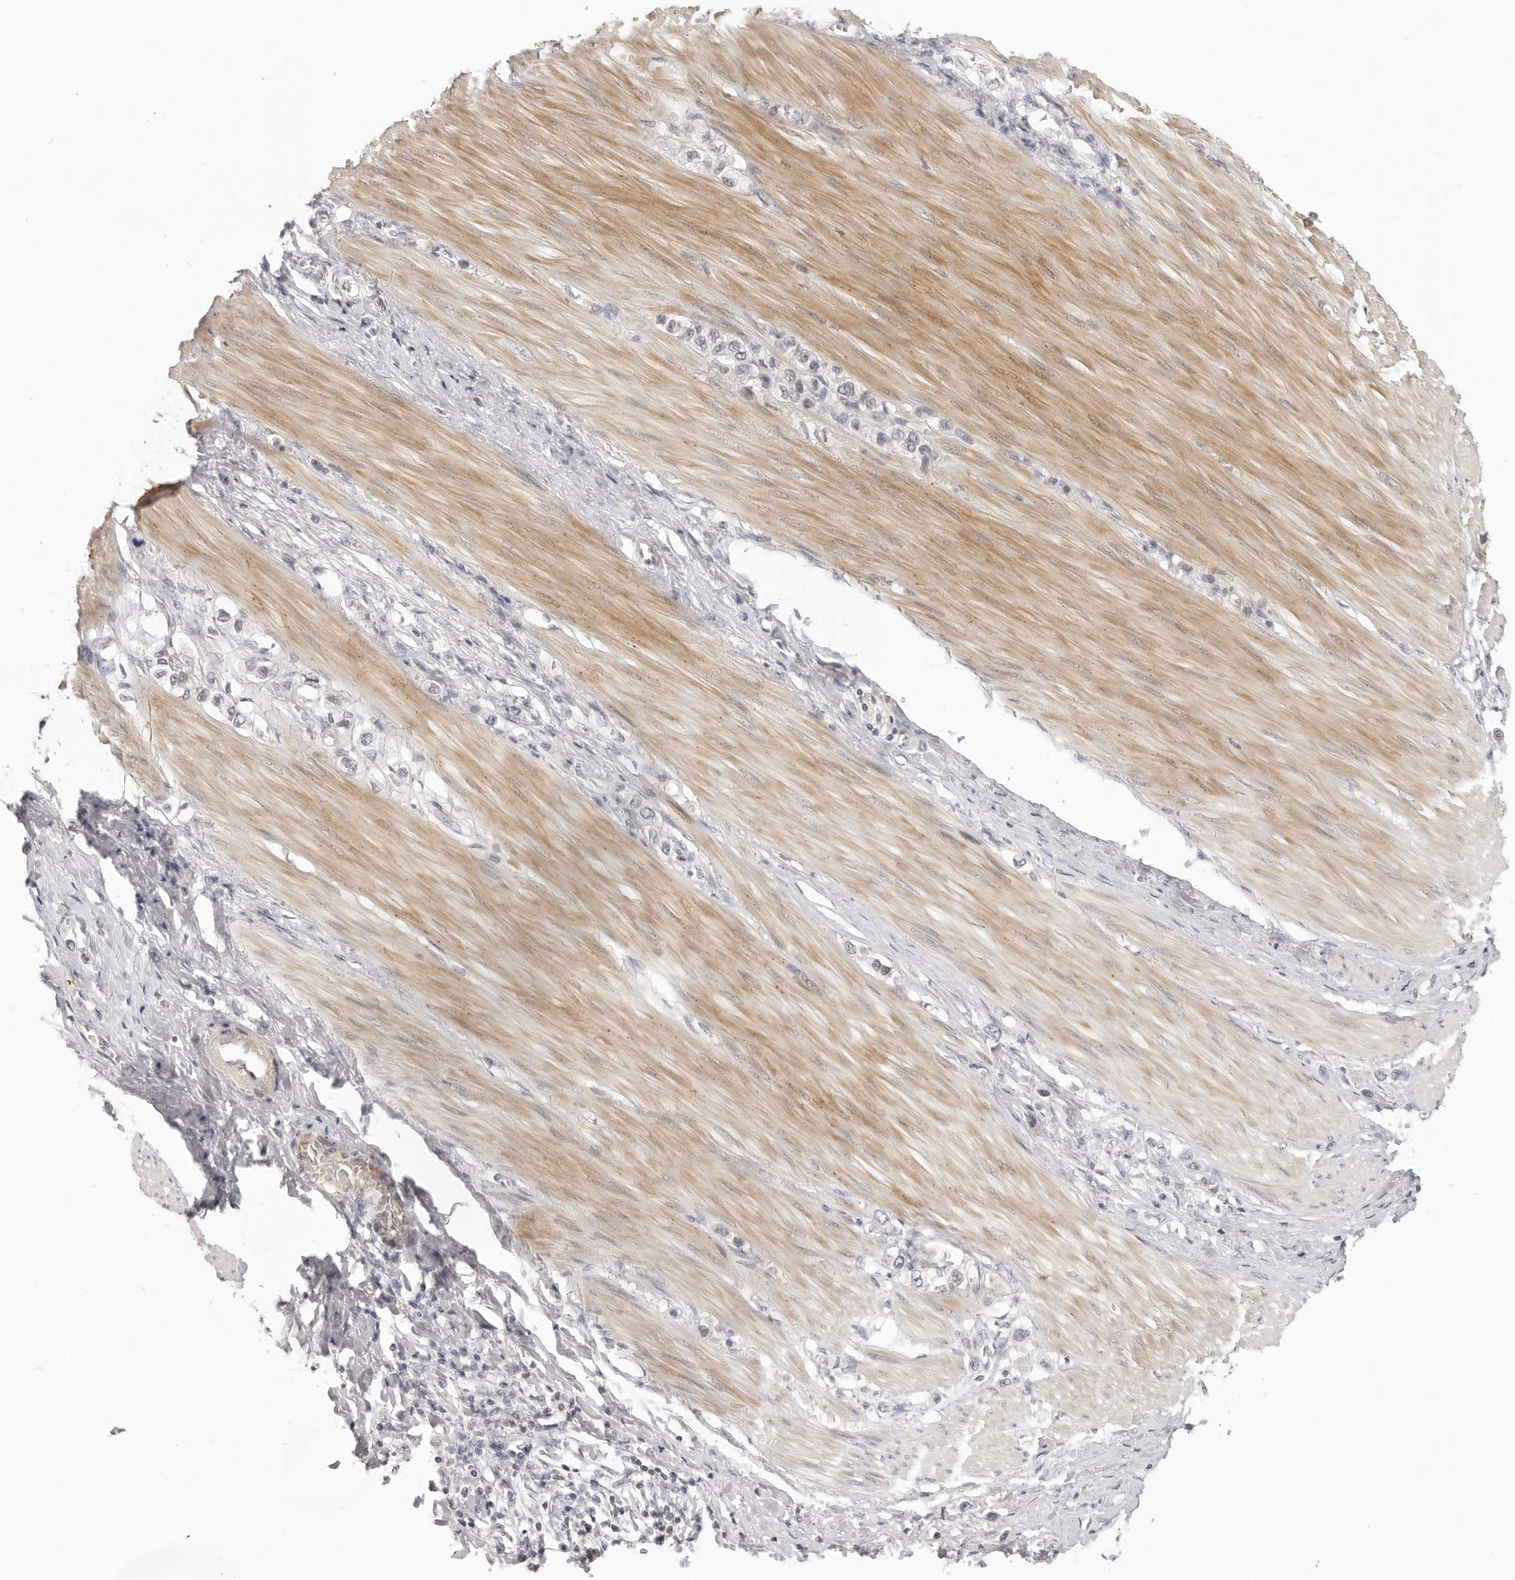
{"staining": {"intensity": "negative", "quantity": "none", "location": "none"}, "tissue": "stomach cancer", "cell_type": "Tumor cells", "image_type": "cancer", "snomed": [{"axis": "morphology", "description": "Adenocarcinoma, NOS"}, {"axis": "topography", "description": "Stomach"}], "caption": "The immunohistochemistry photomicrograph has no significant expression in tumor cells of stomach cancer tissue.", "gene": "STRADB", "patient": {"sex": "female", "age": 65}}